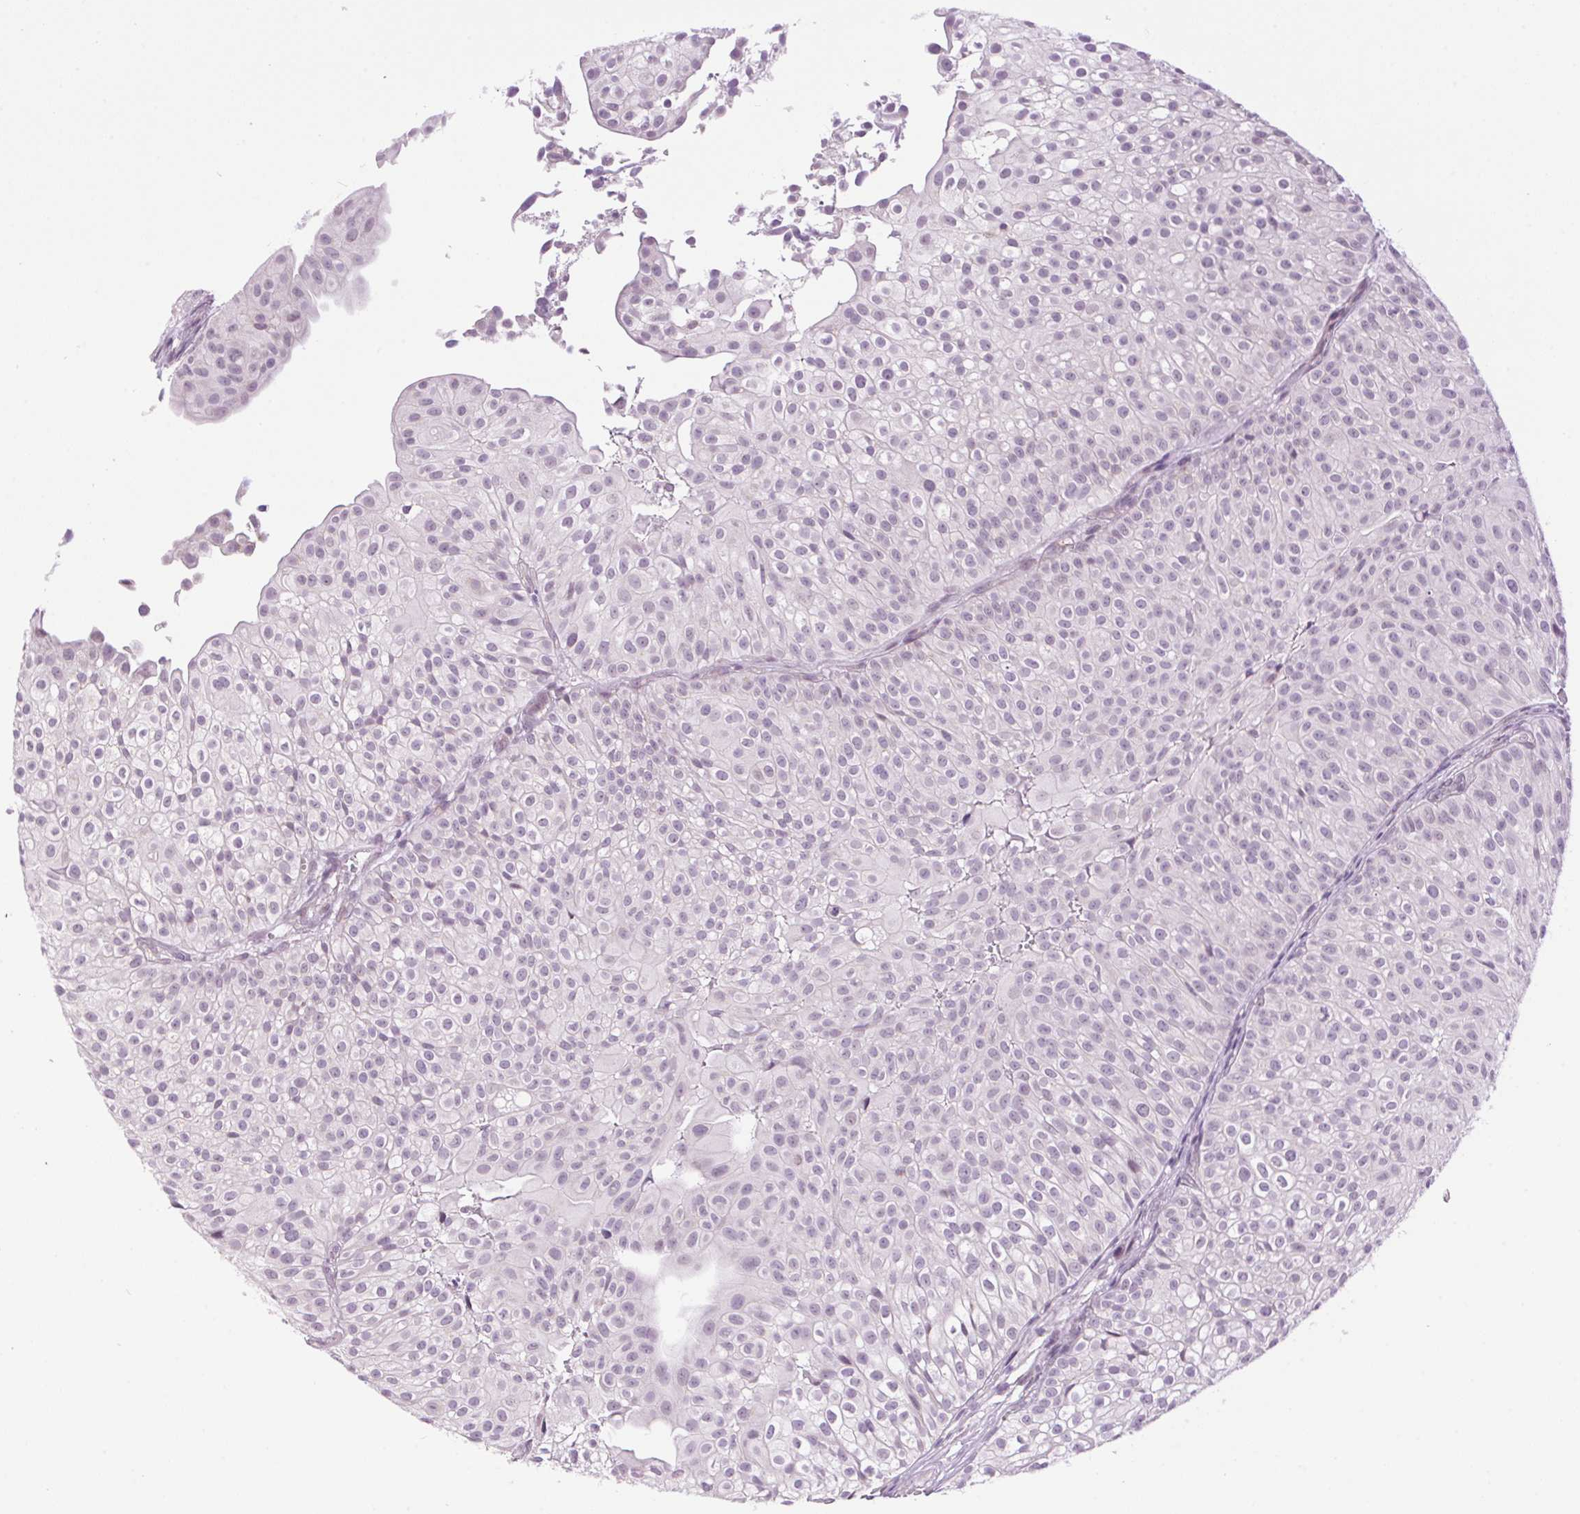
{"staining": {"intensity": "negative", "quantity": "none", "location": "none"}, "tissue": "urothelial cancer", "cell_type": "Tumor cells", "image_type": "cancer", "snomed": [{"axis": "morphology", "description": "Urothelial carcinoma, Low grade"}, {"axis": "topography", "description": "Urinary bladder"}], "caption": "Tumor cells are negative for brown protein staining in urothelial cancer.", "gene": "SMIM13", "patient": {"sex": "male", "age": 70}}